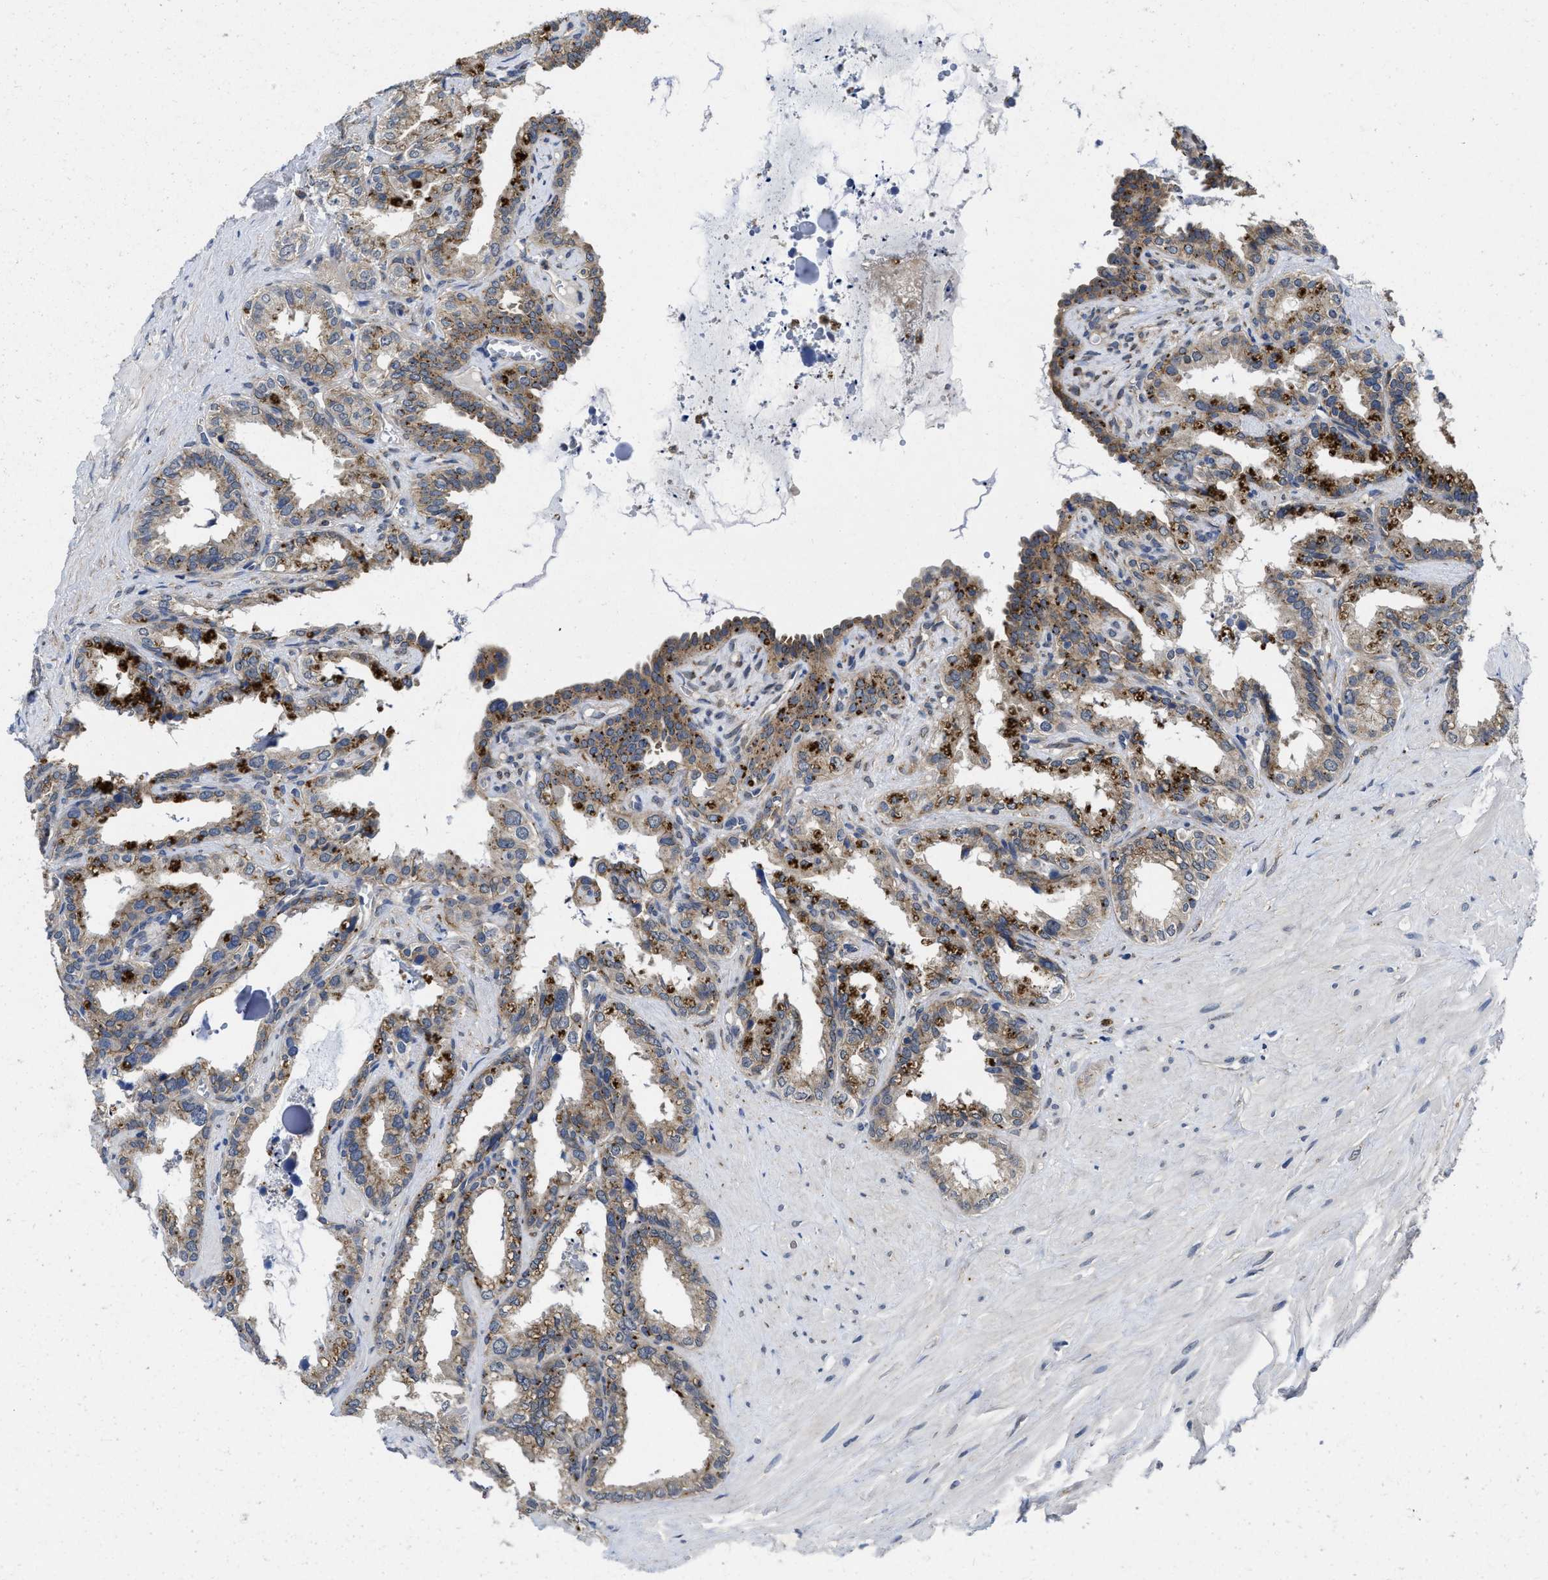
{"staining": {"intensity": "moderate", "quantity": "25%-75%", "location": "cytoplasmic/membranous"}, "tissue": "seminal vesicle", "cell_type": "Glandular cells", "image_type": "normal", "snomed": [{"axis": "morphology", "description": "Normal tissue, NOS"}, {"axis": "topography", "description": "Seminal veicle"}], "caption": "IHC of normal human seminal vesicle demonstrates medium levels of moderate cytoplasmic/membranous expression in approximately 25%-75% of glandular cells. (IHC, brightfield microscopy, high magnification).", "gene": "PKD2", "patient": {"sex": "male", "age": 64}}